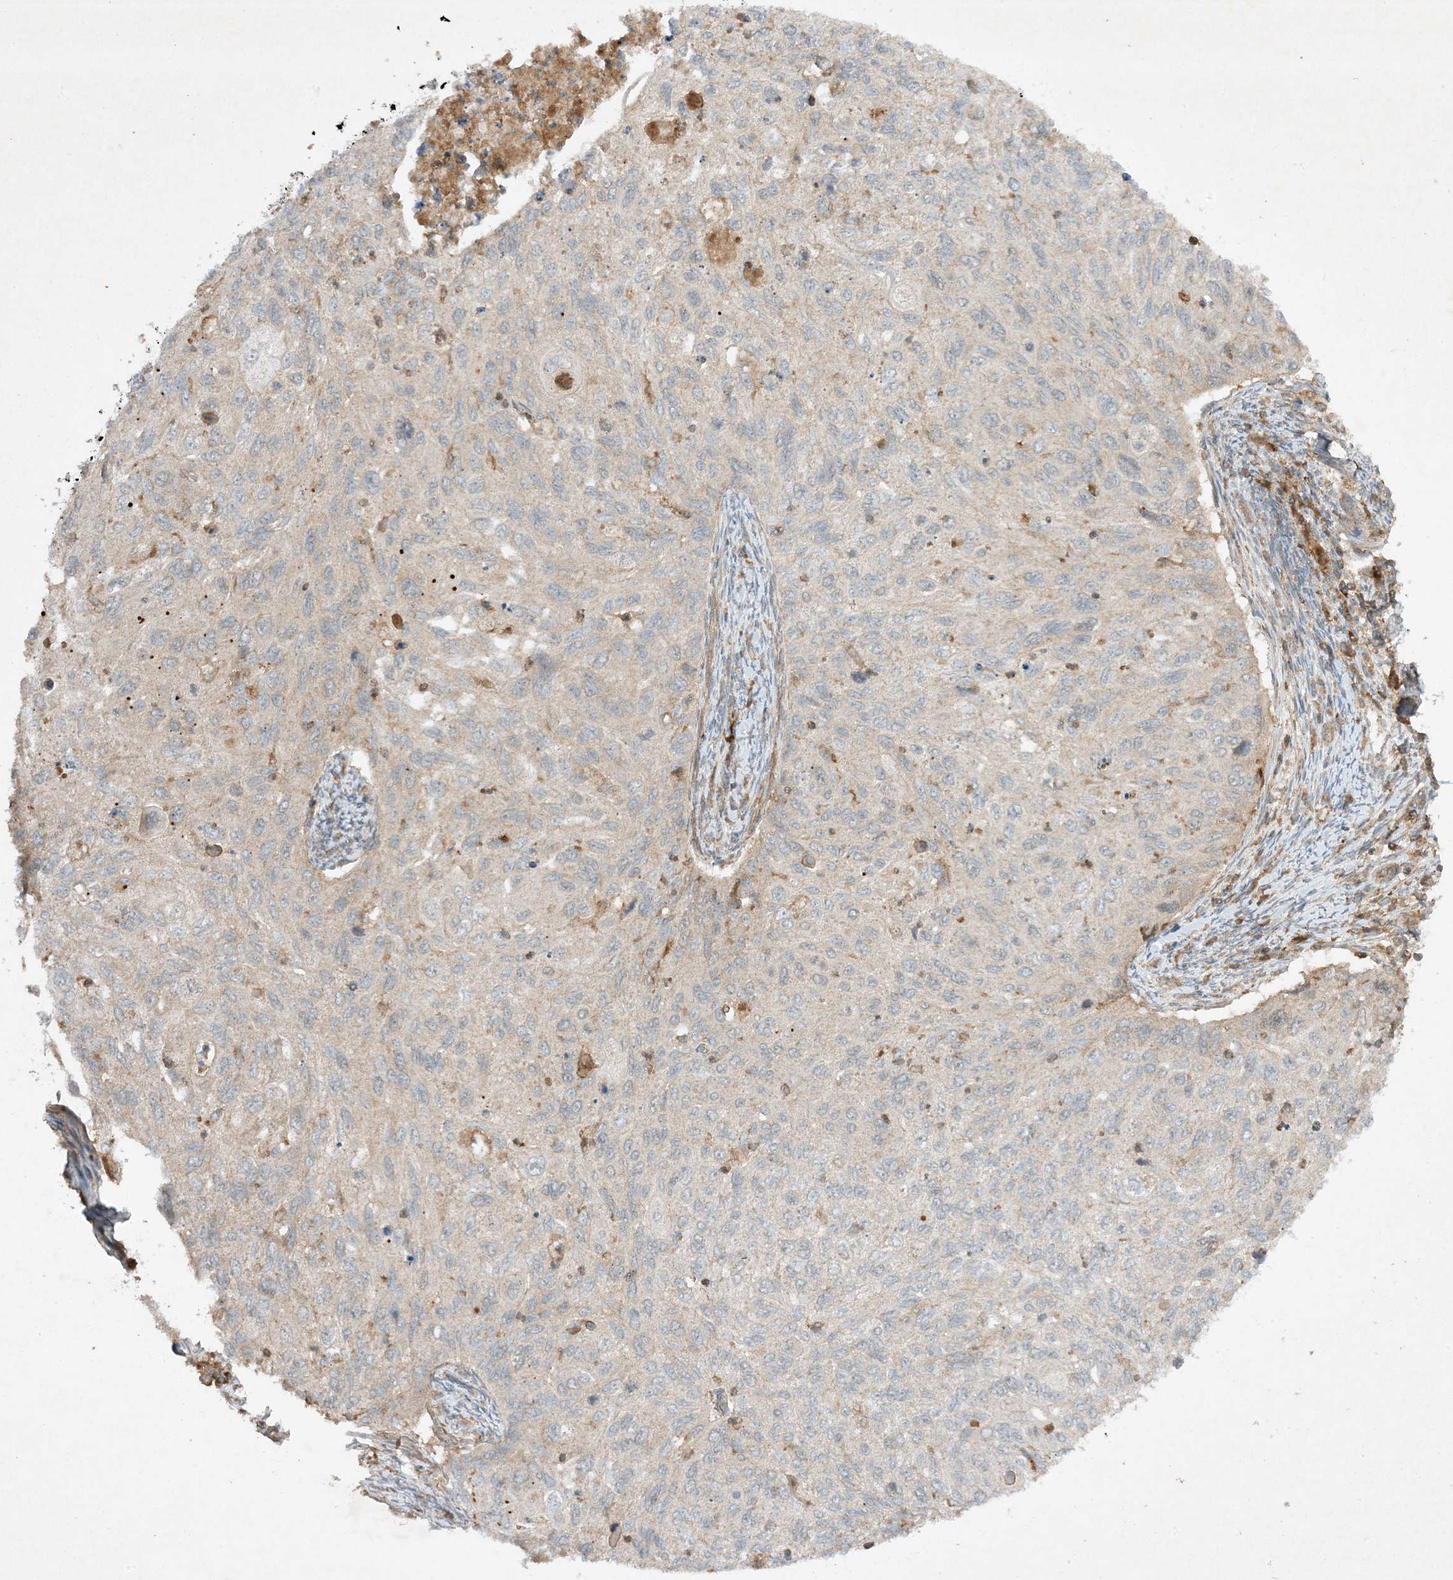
{"staining": {"intensity": "negative", "quantity": "none", "location": "none"}, "tissue": "cervical cancer", "cell_type": "Tumor cells", "image_type": "cancer", "snomed": [{"axis": "morphology", "description": "Squamous cell carcinoma, NOS"}, {"axis": "topography", "description": "Cervix"}], "caption": "Squamous cell carcinoma (cervical) was stained to show a protein in brown. There is no significant expression in tumor cells.", "gene": "XRN1", "patient": {"sex": "female", "age": 70}}